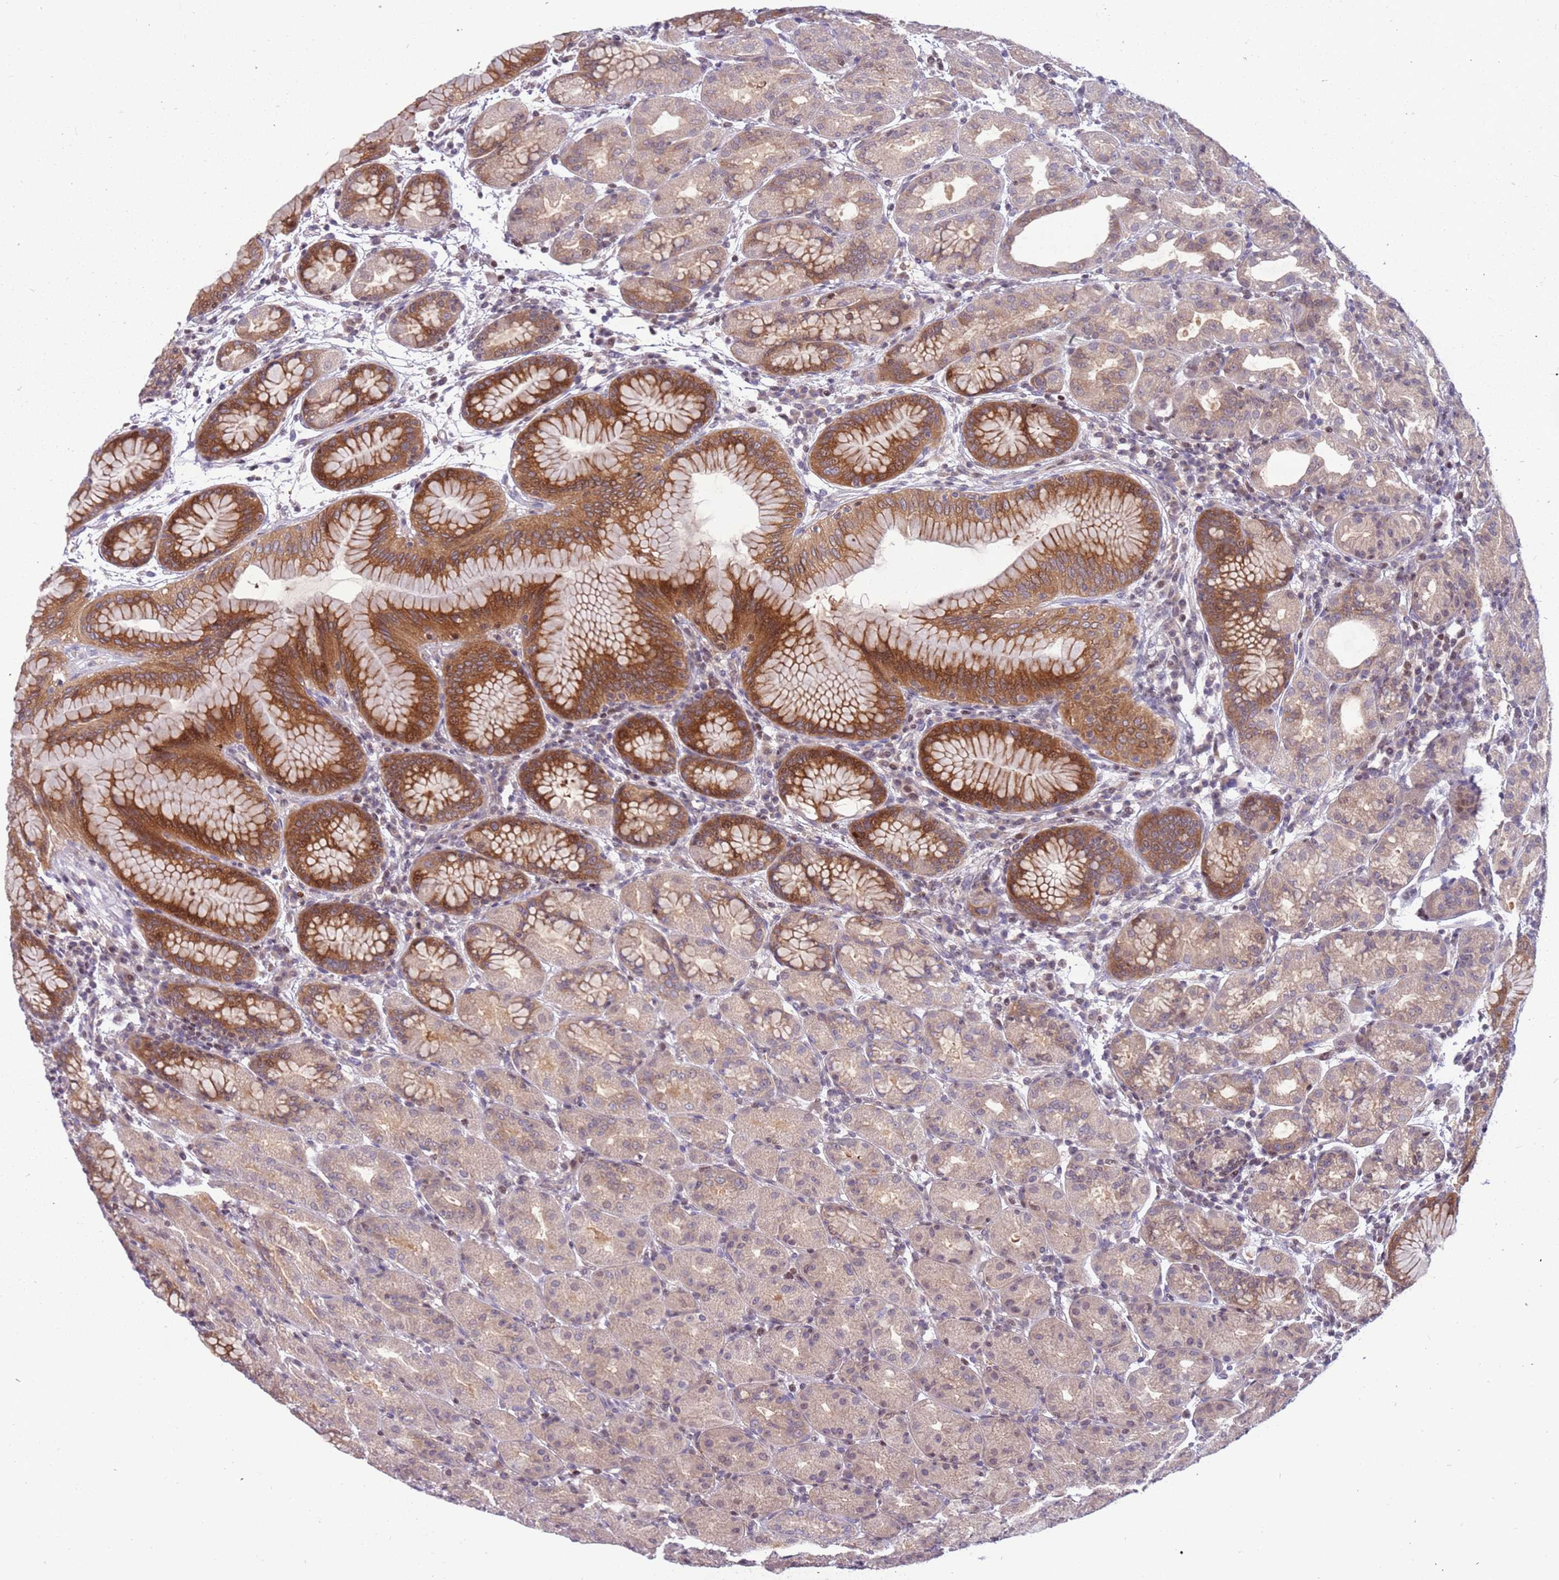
{"staining": {"intensity": "moderate", "quantity": "25%-75%", "location": "cytoplasmic/membranous,nuclear"}, "tissue": "stomach", "cell_type": "Glandular cells", "image_type": "normal", "snomed": [{"axis": "morphology", "description": "Normal tissue, NOS"}, {"axis": "topography", "description": "Stomach"}], "caption": "Immunohistochemical staining of normal human stomach reveals medium levels of moderate cytoplasmic/membranous,nuclear staining in approximately 25%-75% of glandular cells. Using DAB (3,3'-diaminobenzidine) (brown) and hematoxylin (blue) stains, captured at high magnification using brightfield microscopy.", "gene": "ARHGEF35", "patient": {"sex": "female", "age": 79}}